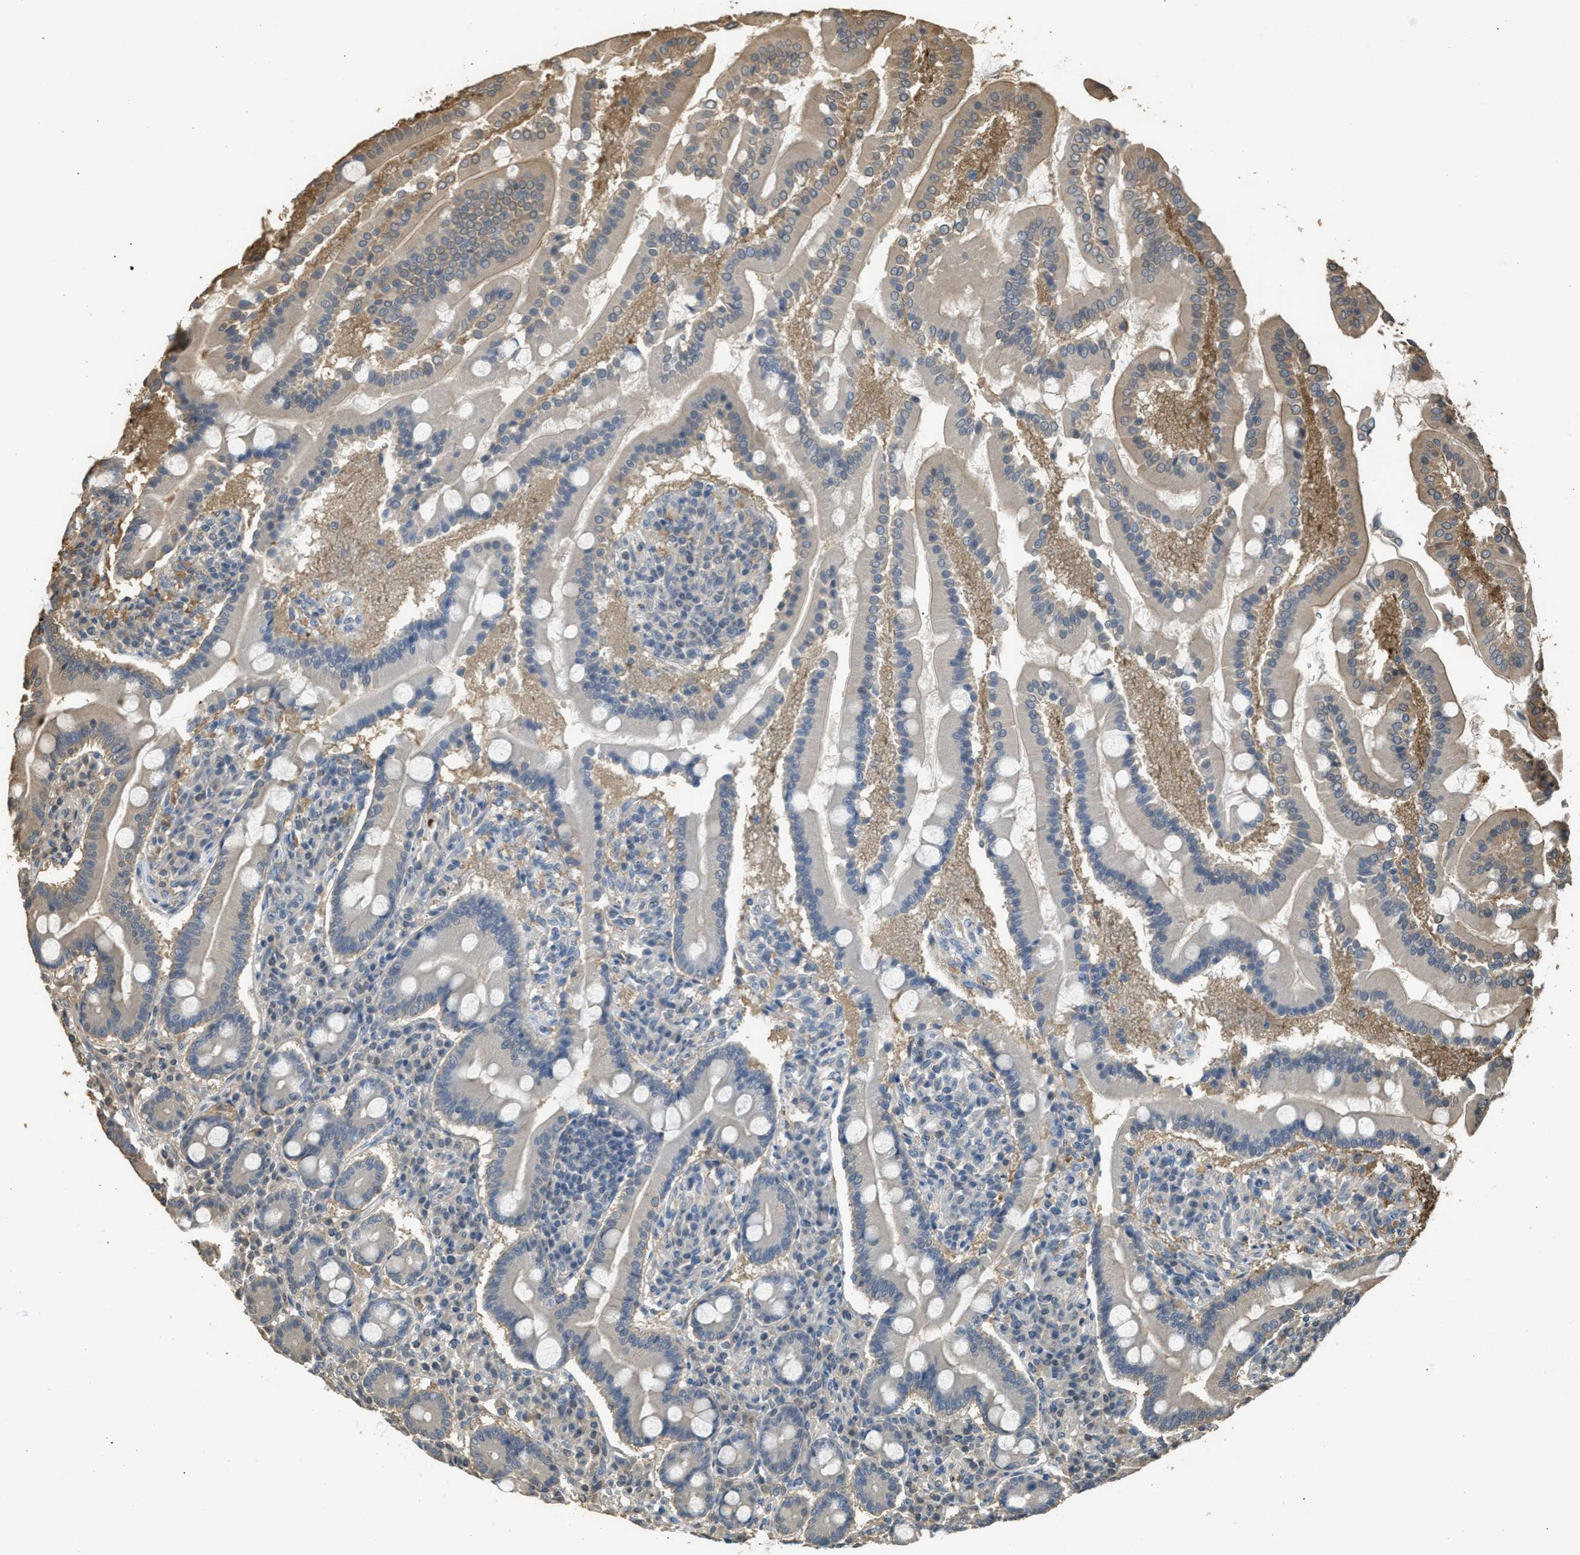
{"staining": {"intensity": "weak", "quantity": "<25%", "location": "cytoplasmic/membranous"}, "tissue": "duodenum", "cell_type": "Glandular cells", "image_type": "normal", "snomed": [{"axis": "morphology", "description": "Normal tissue, NOS"}, {"axis": "topography", "description": "Duodenum"}], "caption": "This is an immunohistochemistry (IHC) image of benign human duodenum. There is no staining in glandular cells.", "gene": "ARHGDIA", "patient": {"sex": "male", "age": 50}}